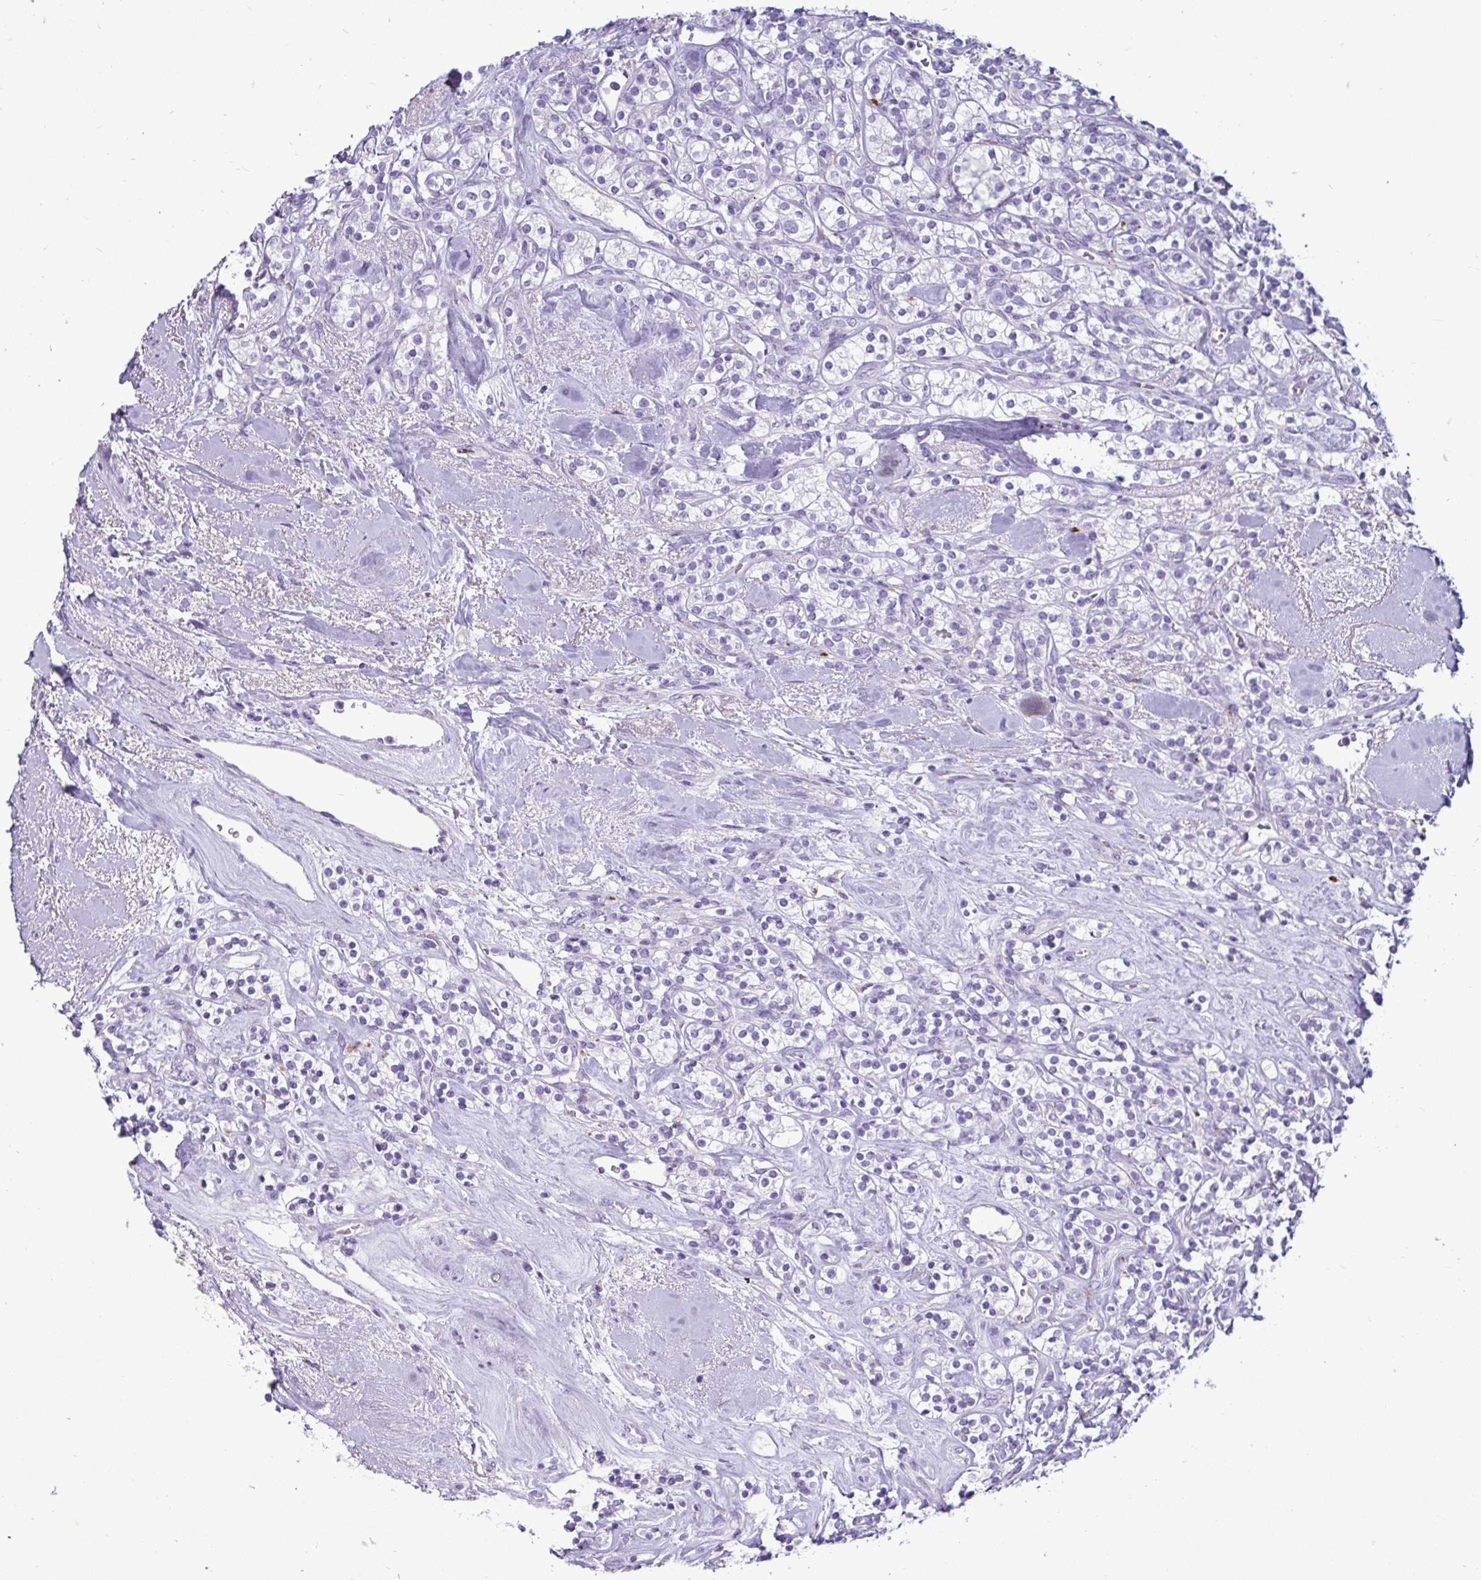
{"staining": {"intensity": "negative", "quantity": "none", "location": "none"}, "tissue": "renal cancer", "cell_type": "Tumor cells", "image_type": "cancer", "snomed": [{"axis": "morphology", "description": "Adenocarcinoma, NOS"}, {"axis": "topography", "description": "Kidney"}], "caption": "The micrograph exhibits no staining of tumor cells in renal cancer (adenocarcinoma). Nuclei are stained in blue.", "gene": "CTSZ", "patient": {"sex": "male", "age": 77}}